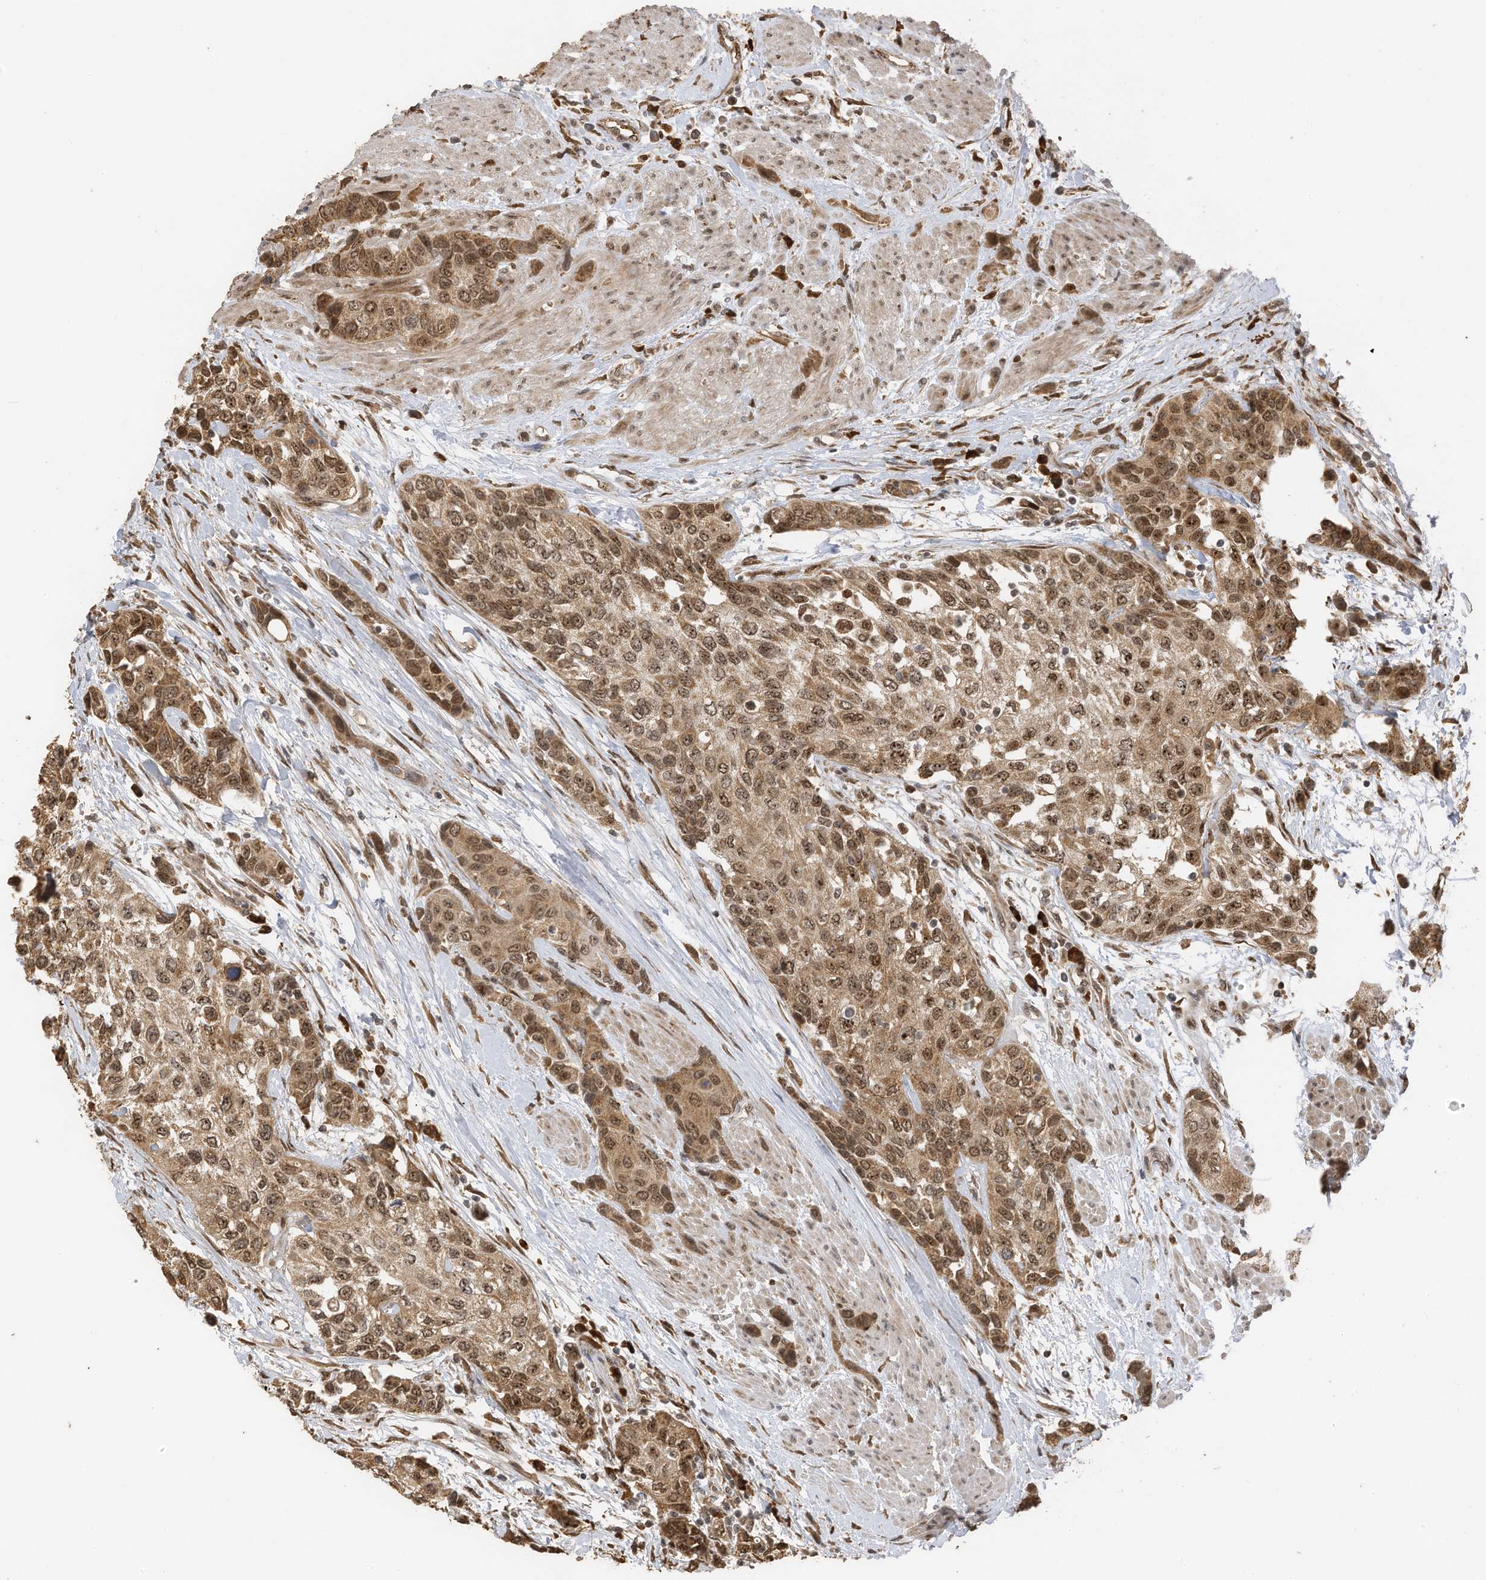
{"staining": {"intensity": "moderate", "quantity": ">75%", "location": "cytoplasmic/membranous,nuclear"}, "tissue": "urothelial cancer", "cell_type": "Tumor cells", "image_type": "cancer", "snomed": [{"axis": "morphology", "description": "Normal tissue, NOS"}, {"axis": "morphology", "description": "Urothelial carcinoma, High grade"}, {"axis": "topography", "description": "Vascular tissue"}, {"axis": "topography", "description": "Urinary bladder"}], "caption": "Moderate cytoplasmic/membranous and nuclear staining for a protein is present in about >75% of tumor cells of urothelial carcinoma (high-grade) using immunohistochemistry.", "gene": "ERLEC1", "patient": {"sex": "female", "age": 56}}